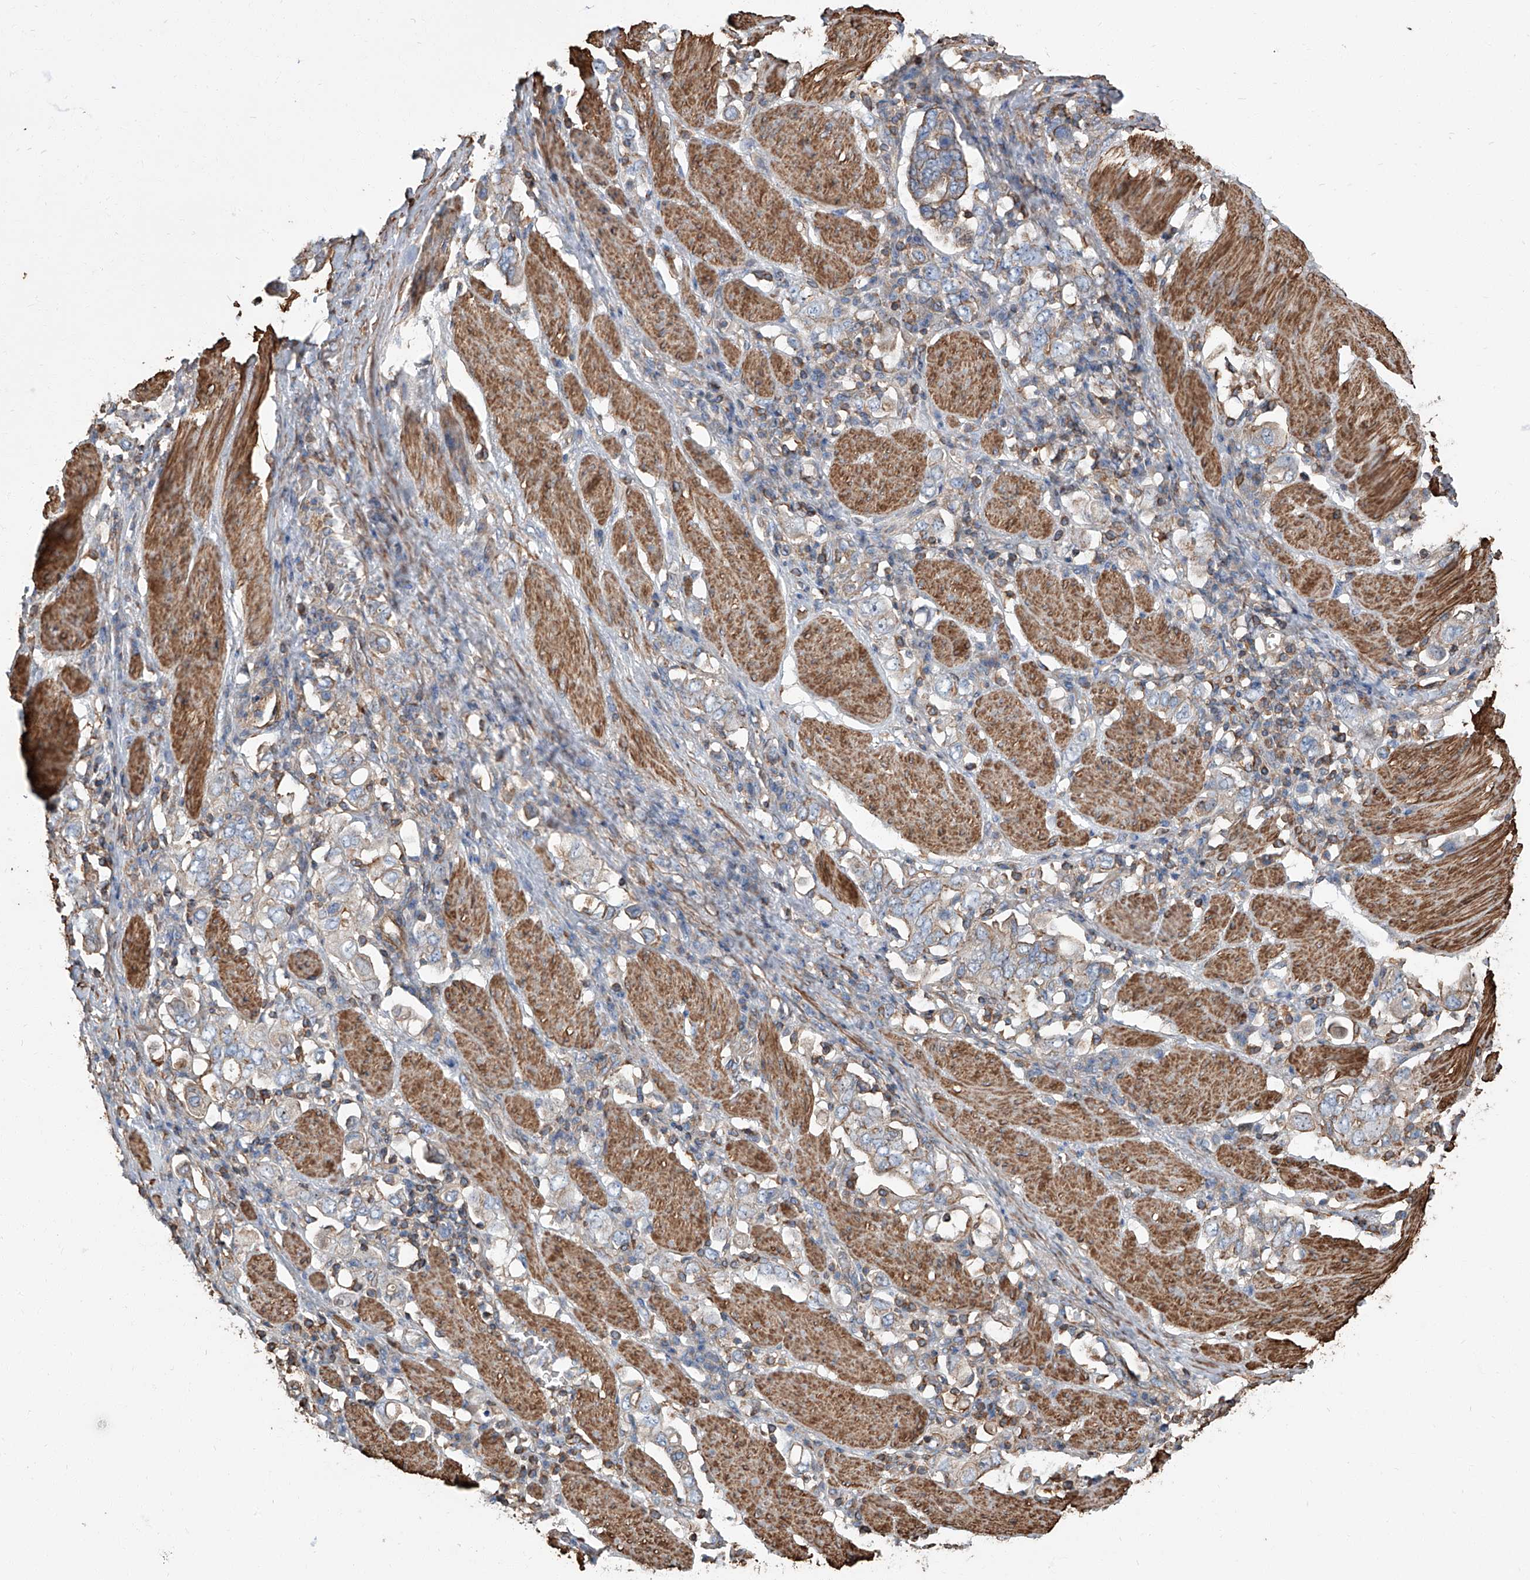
{"staining": {"intensity": "weak", "quantity": "<25%", "location": "cytoplasmic/membranous"}, "tissue": "stomach cancer", "cell_type": "Tumor cells", "image_type": "cancer", "snomed": [{"axis": "morphology", "description": "Adenocarcinoma, NOS"}, {"axis": "topography", "description": "Stomach, upper"}], "caption": "An immunohistochemistry (IHC) histopathology image of stomach cancer is shown. There is no staining in tumor cells of stomach cancer.", "gene": "PIEZO2", "patient": {"sex": "male", "age": 62}}